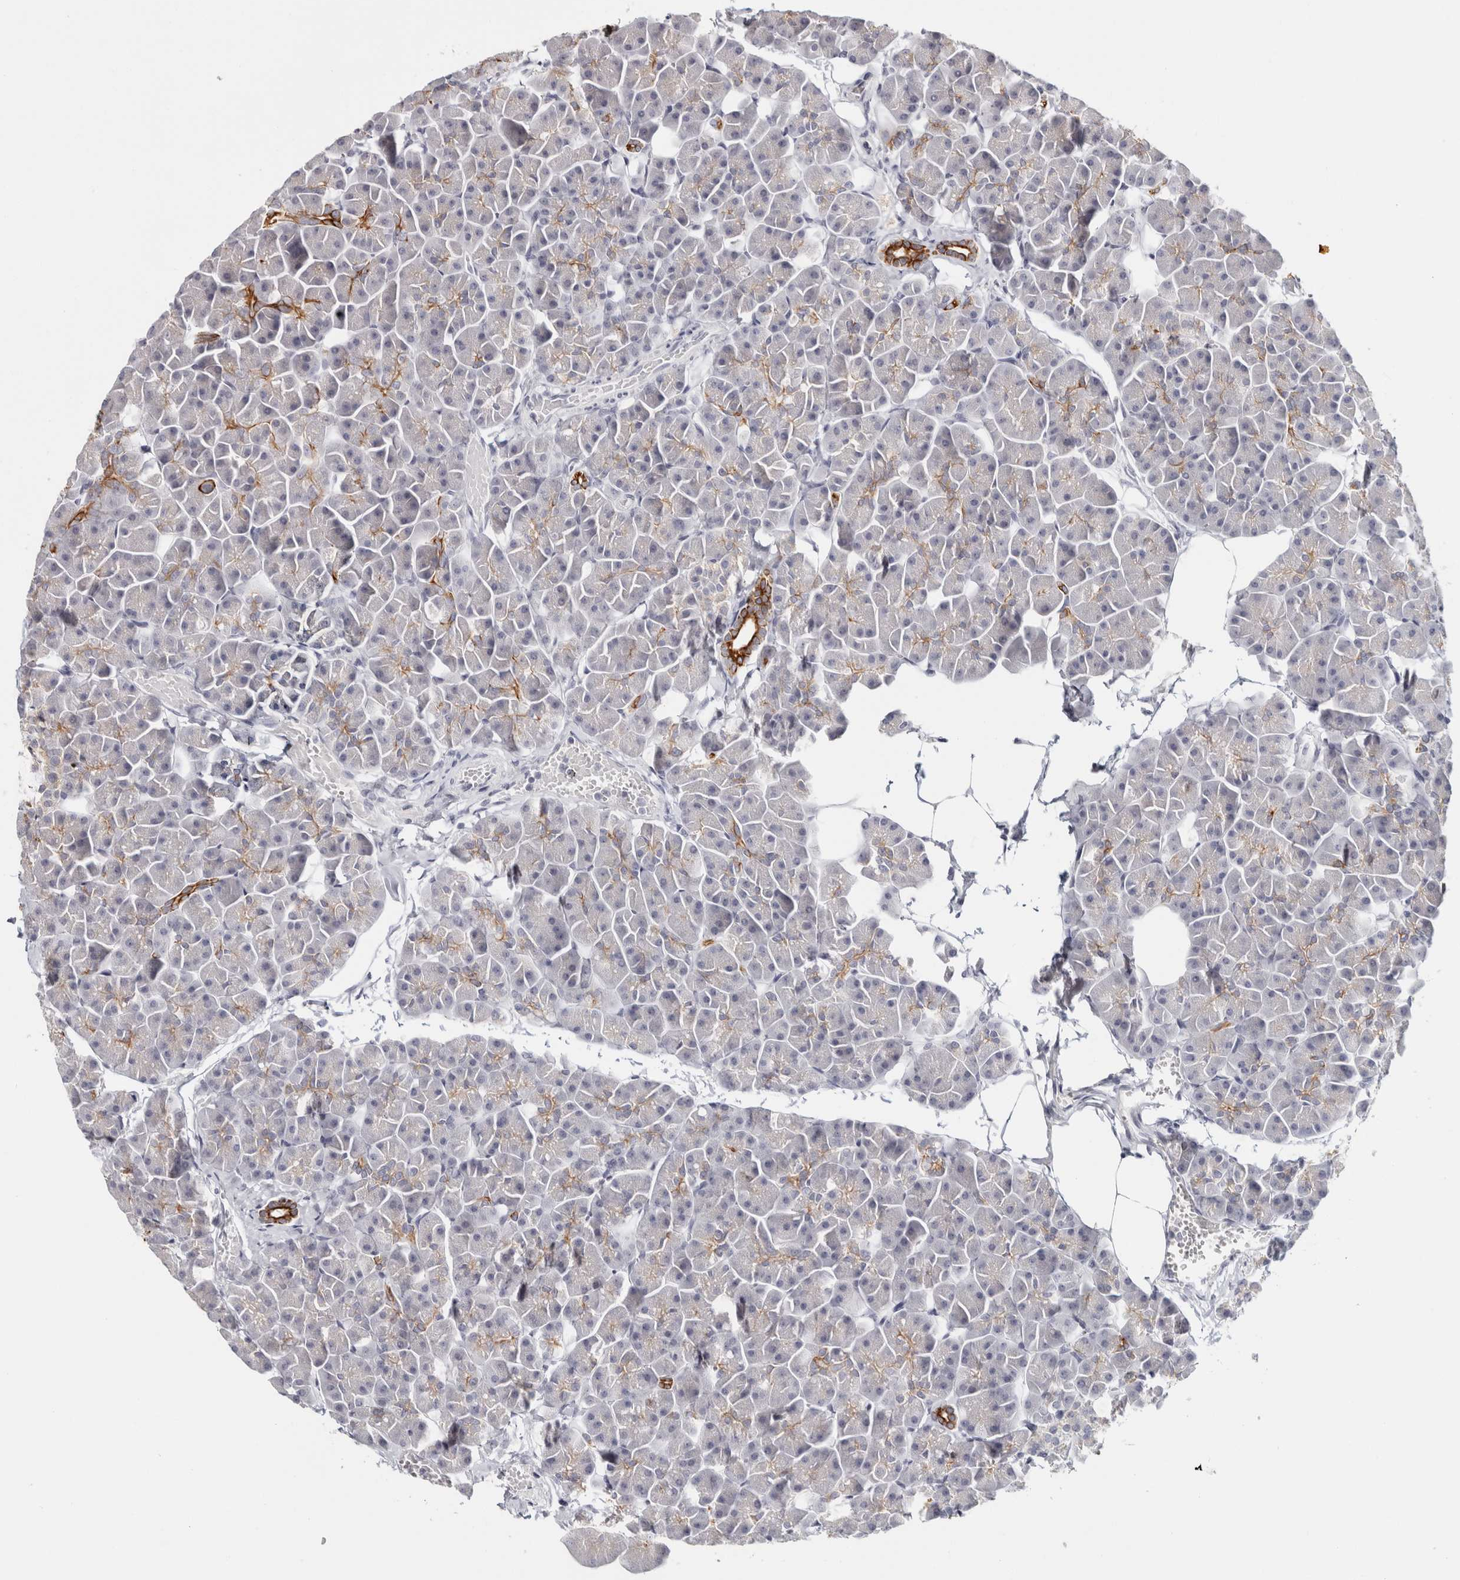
{"staining": {"intensity": "strong", "quantity": "<25%", "location": "cytoplasmic/membranous"}, "tissue": "pancreas", "cell_type": "Exocrine glandular cells", "image_type": "normal", "snomed": [{"axis": "morphology", "description": "Normal tissue, NOS"}, {"axis": "topography", "description": "Pancreas"}], "caption": "Immunohistochemical staining of unremarkable pancreas shows medium levels of strong cytoplasmic/membranous expression in approximately <25% of exocrine glandular cells.", "gene": "RPH3AL", "patient": {"sex": "male", "age": 35}}